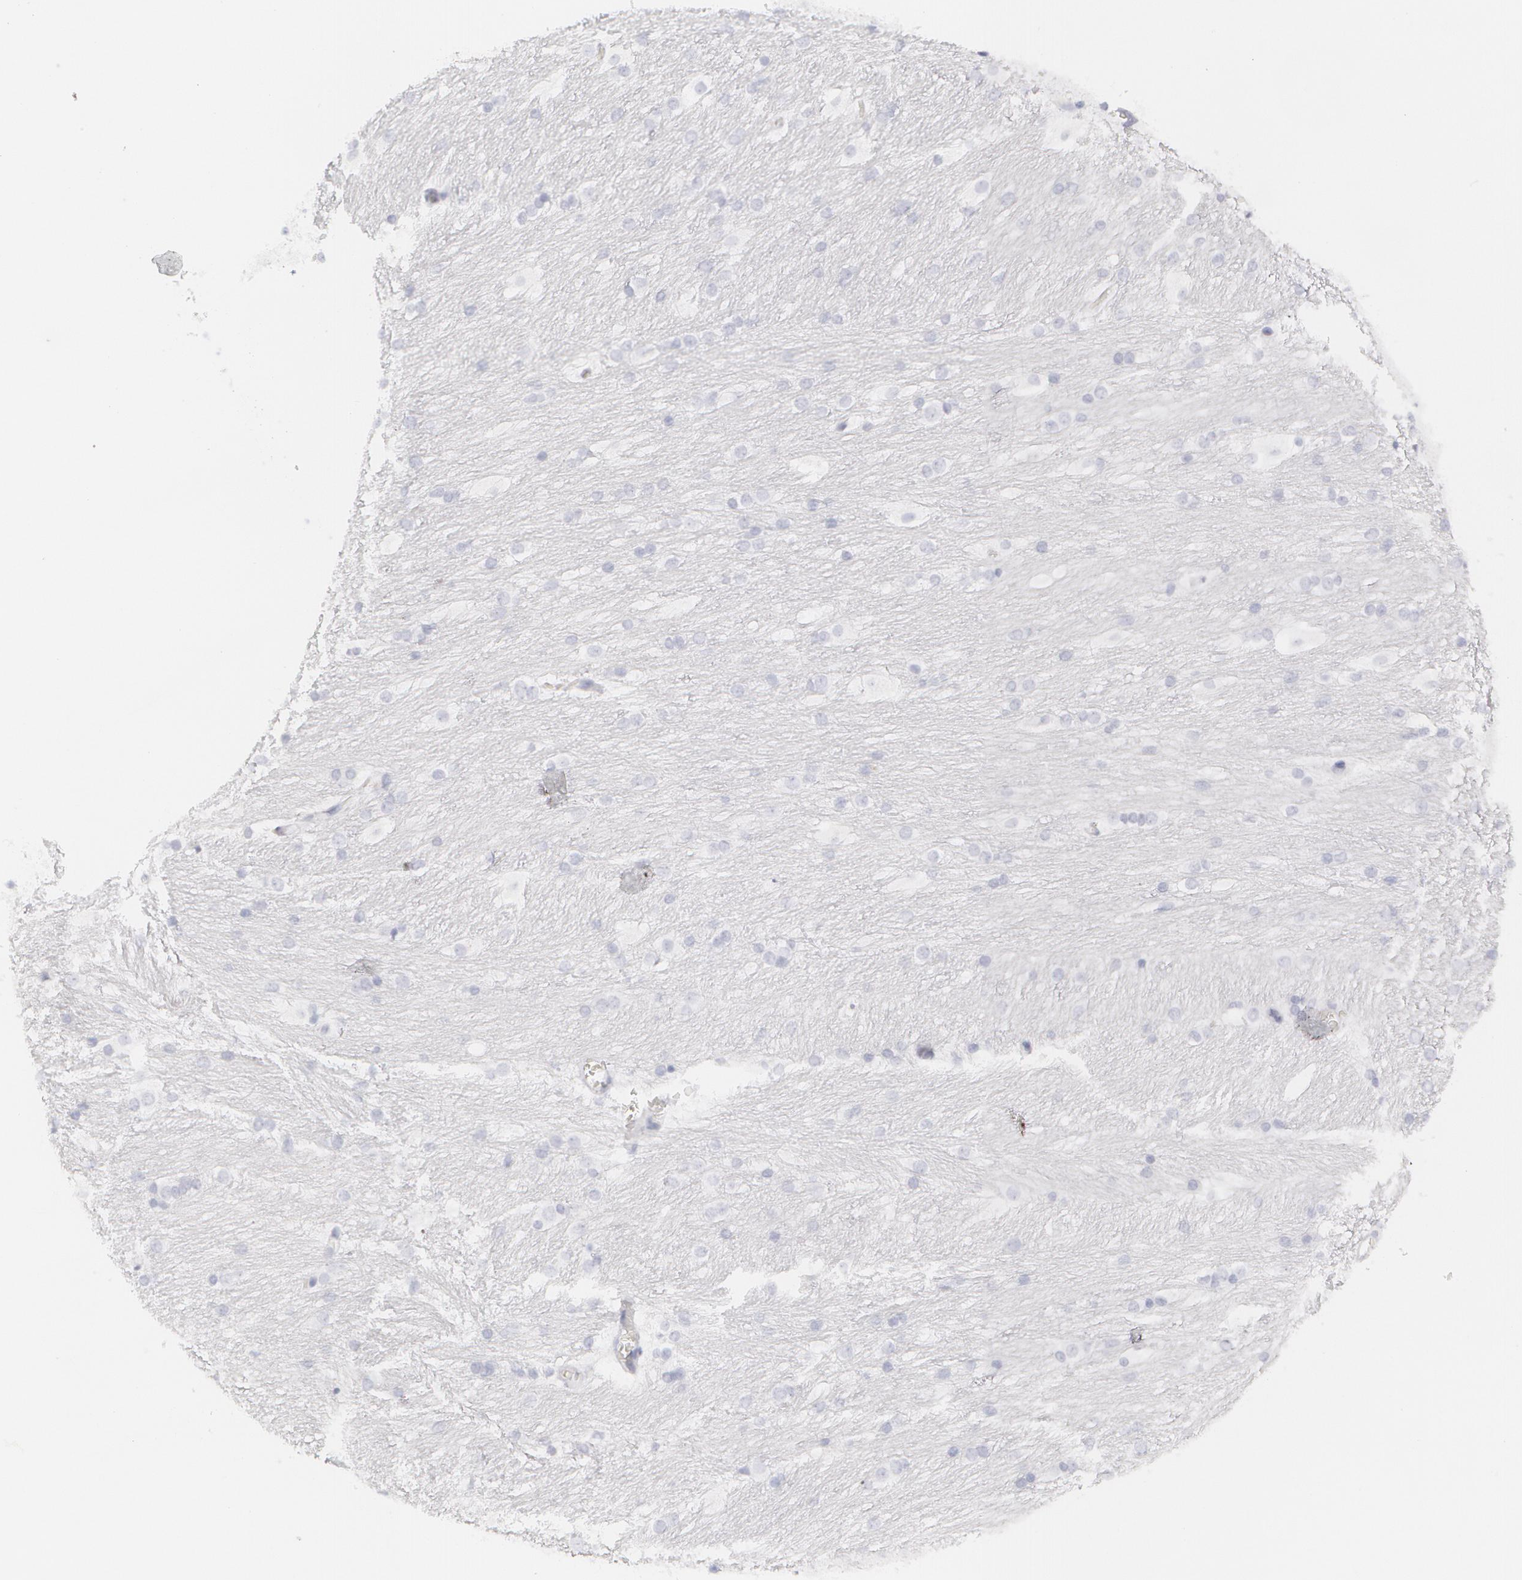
{"staining": {"intensity": "weak", "quantity": "25%-75%", "location": "cytoplasmic/membranous"}, "tissue": "caudate", "cell_type": "Glial cells", "image_type": "normal", "snomed": [{"axis": "morphology", "description": "Normal tissue, NOS"}, {"axis": "topography", "description": "Lateral ventricle wall"}], "caption": "Immunohistochemical staining of normal caudate reveals 25%-75% levels of weak cytoplasmic/membranous protein expression in approximately 25%-75% of glial cells.", "gene": "CYB5R3", "patient": {"sex": "female", "age": 19}}